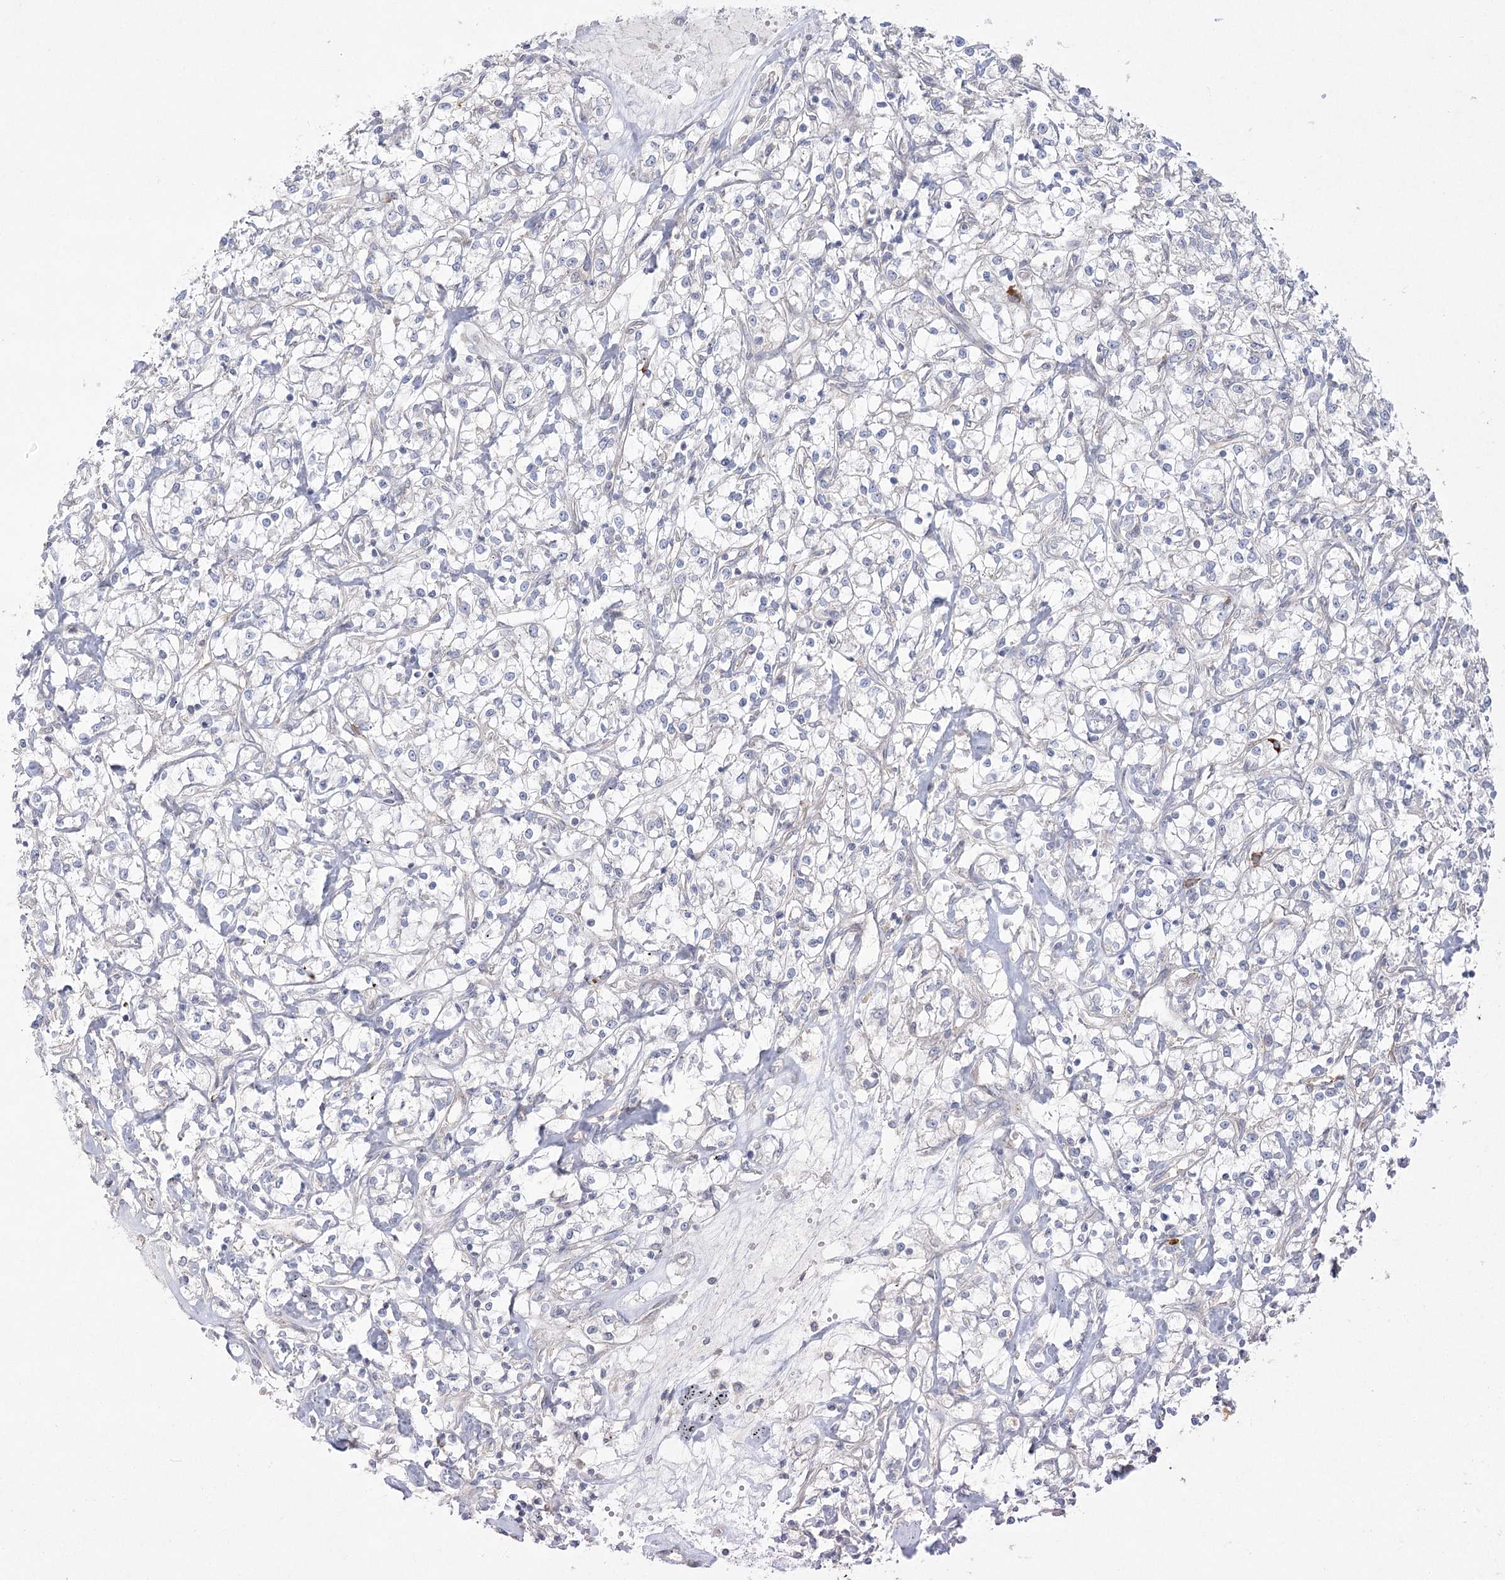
{"staining": {"intensity": "negative", "quantity": "none", "location": "none"}, "tissue": "renal cancer", "cell_type": "Tumor cells", "image_type": "cancer", "snomed": [{"axis": "morphology", "description": "Adenocarcinoma, NOS"}, {"axis": "topography", "description": "Kidney"}], "caption": "An immunohistochemistry (IHC) photomicrograph of renal cancer (adenocarcinoma) is shown. There is no staining in tumor cells of renal cancer (adenocarcinoma). The staining was performed using DAB to visualize the protein expression in brown, while the nuclei were stained in blue with hematoxylin (Magnification: 20x).", "gene": "CAMTA1", "patient": {"sex": "female", "age": 59}}